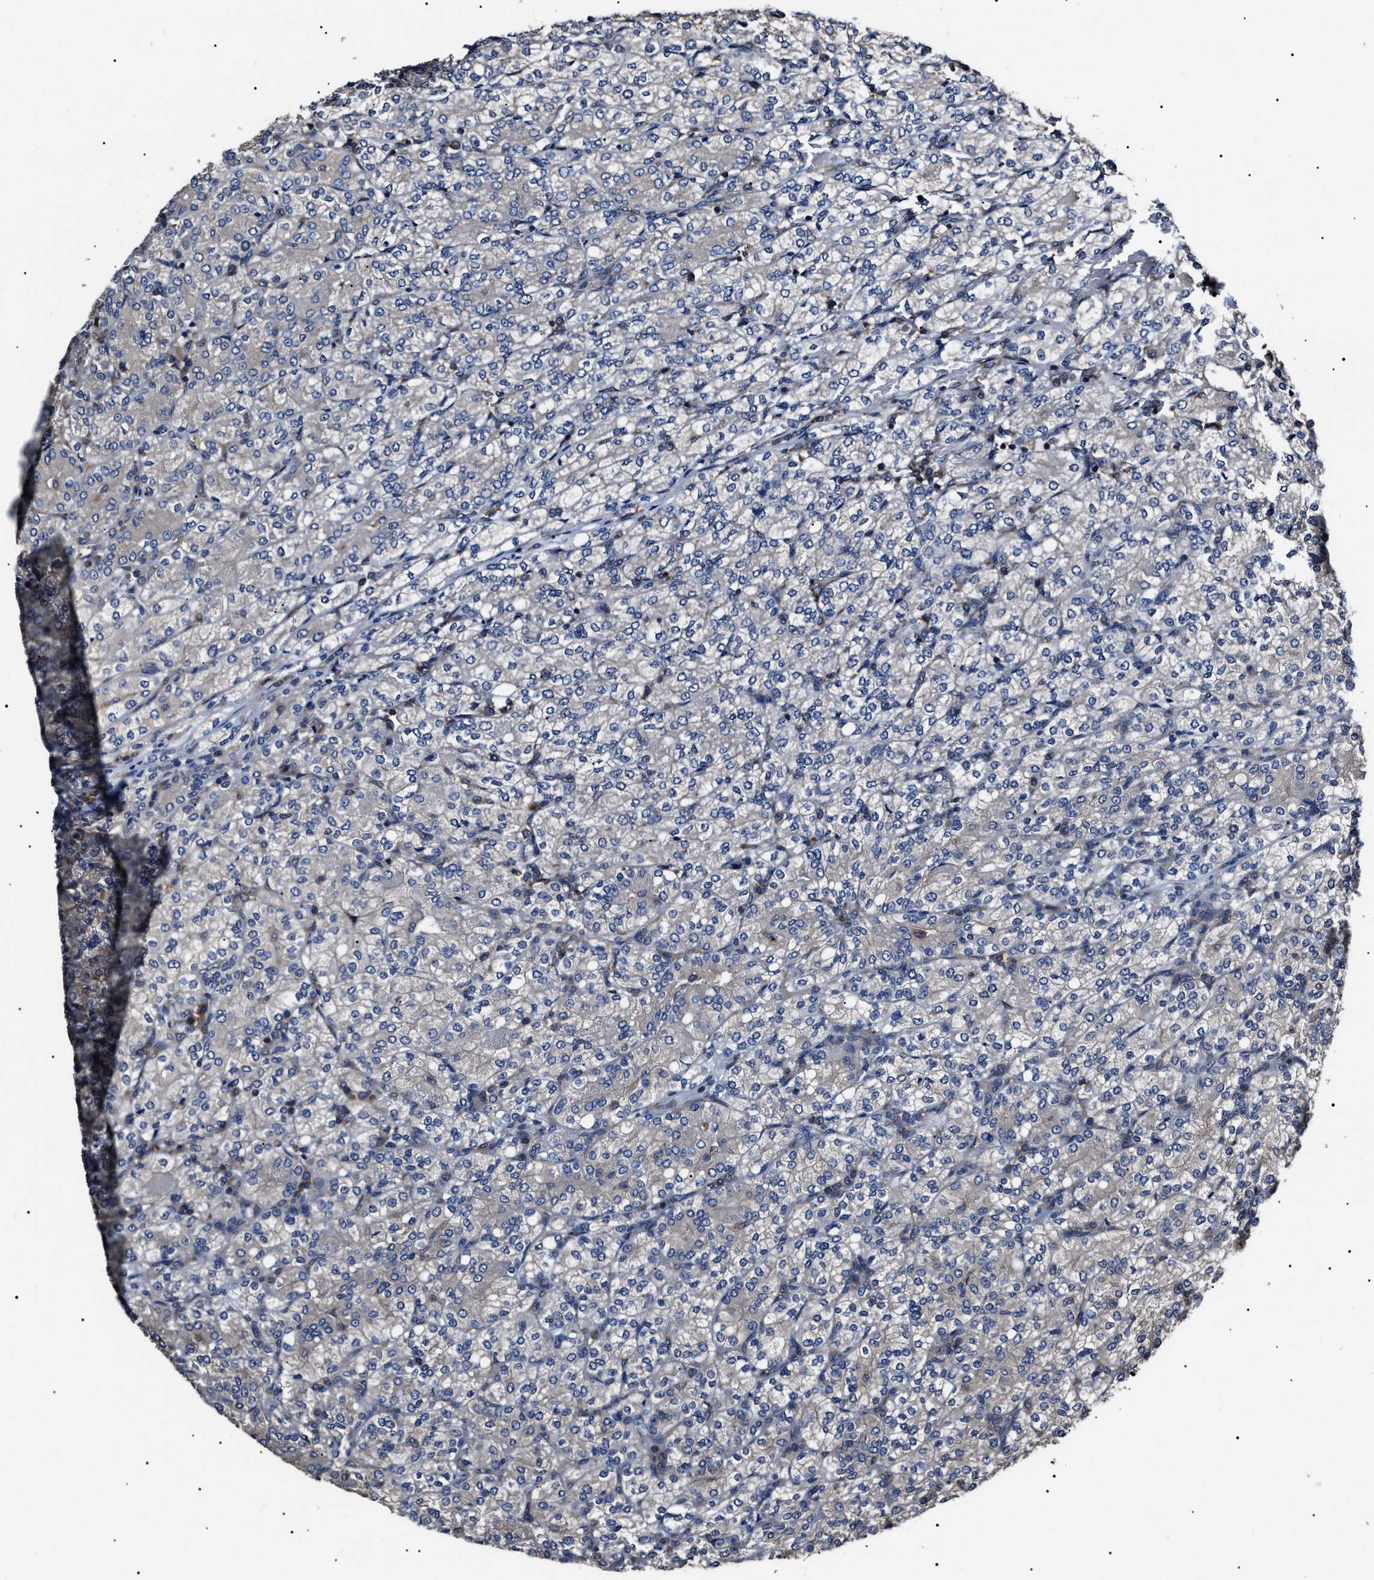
{"staining": {"intensity": "weak", "quantity": "<25%", "location": "cytoplasmic/membranous"}, "tissue": "renal cancer", "cell_type": "Tumor cells", "image_type": "cancer", "snomed": [{"axis": "morphology", "description": "Adenocarcinoma, NOS"}, {"axis": "topography", "description": "Kidney"}], "caption": "High power microscopy photomicrograph of an immunohistochemistry (IHC) image of adenocarcinoma (renal), revealing no significant expression in tumor cells. Nuclei are stained in blue.", "gene": "CCT8", "patient": {"sex": "male", "age": 77}}